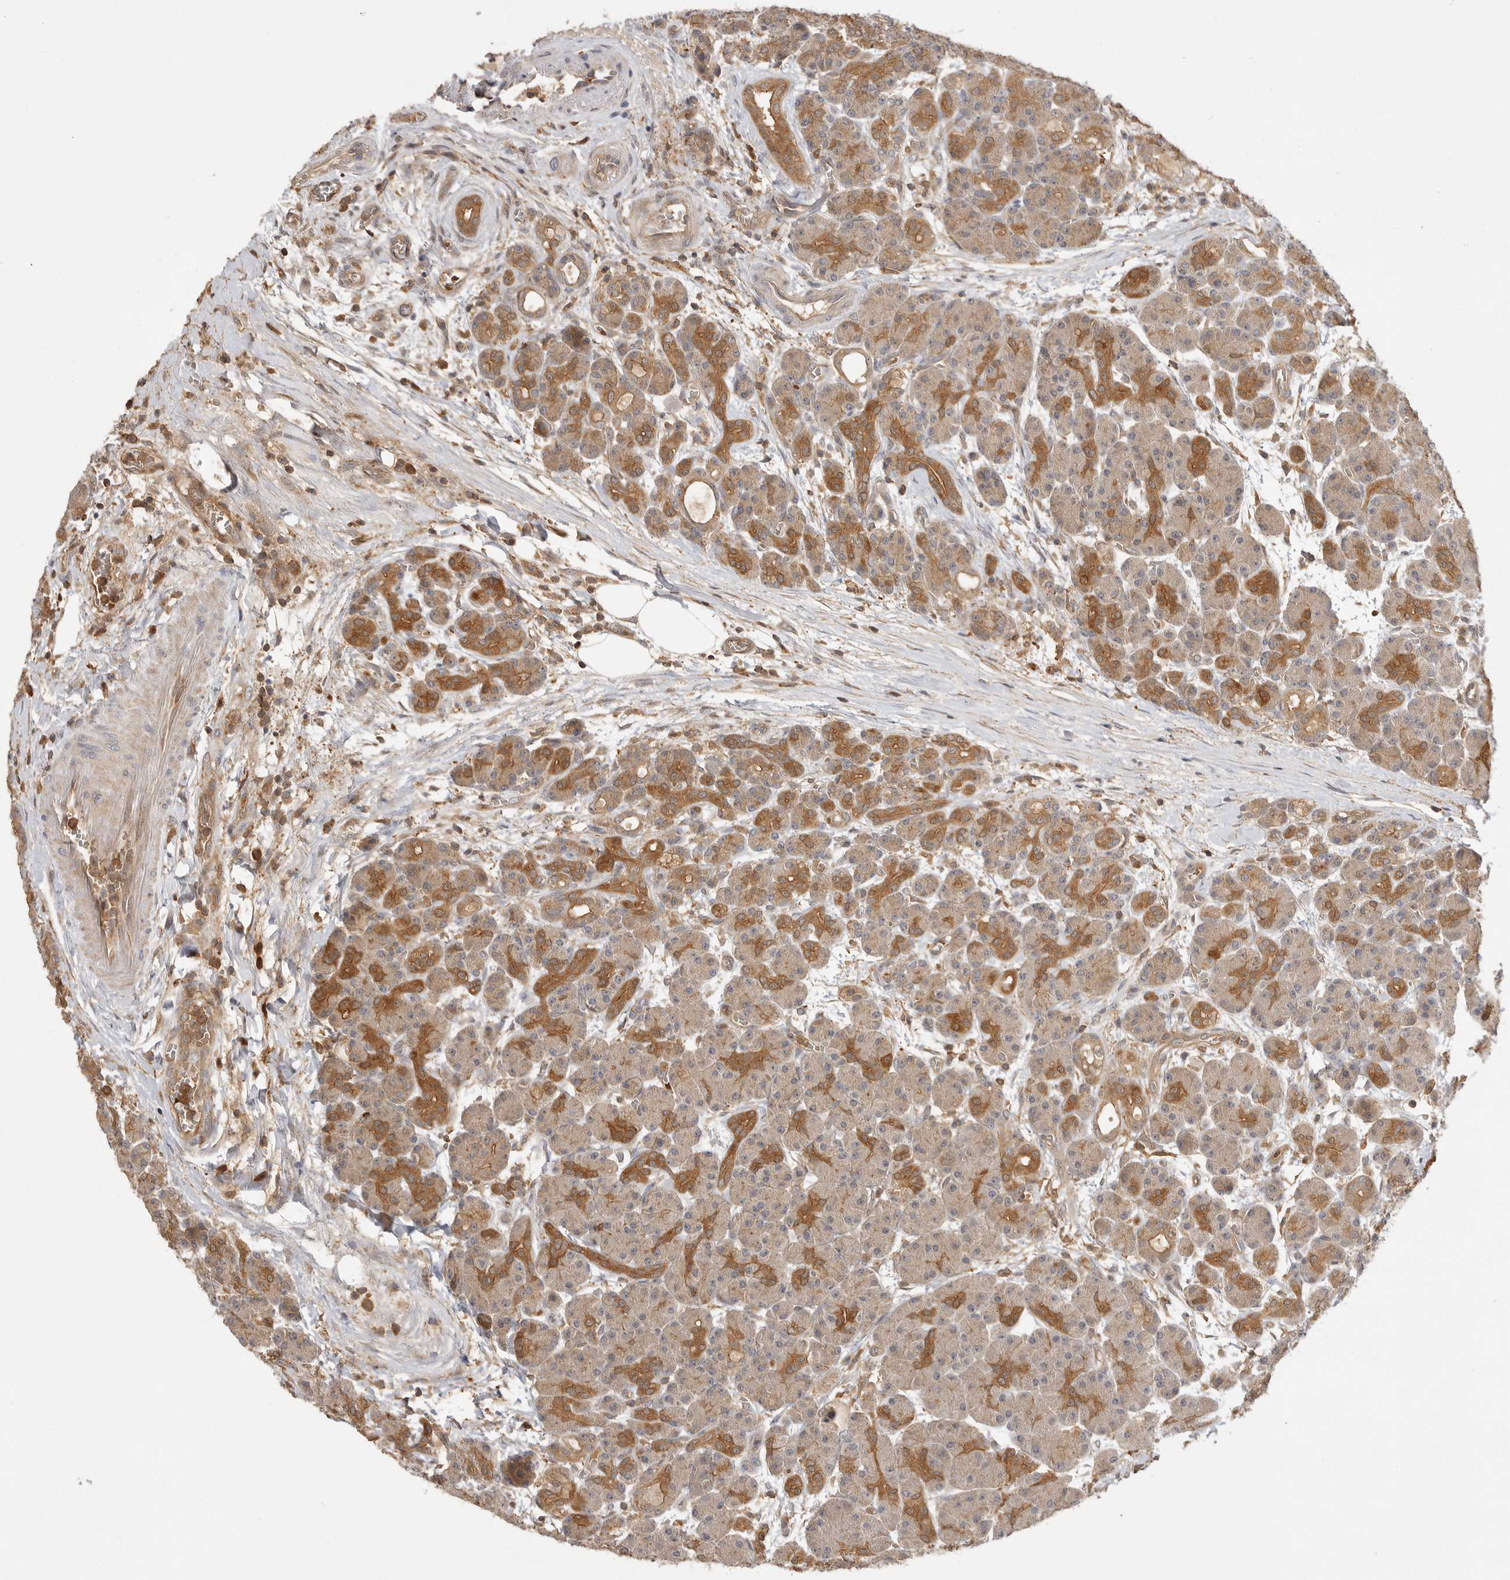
{"staining": {"intensity": "moderate", "quantity": "25%-75%", "location": "cytoplasmic/membranous"}, "tissue": "pancreas", "cell_type": "Exocrine glandular cells", "image_type": "normal", "snomed": [{"axis": "morphology", "description": "Normal tissue, NOS"}, {"axis": "topography", "description": "Pancreas"}], "caption": "A brown stain highlights moderate cytoplasmic/membranous staining of a protein in exocrine glandular cells of unremarkable pancreas.", "gene": "CLDN12", "patient": {"sex": "male", "age": 63}}